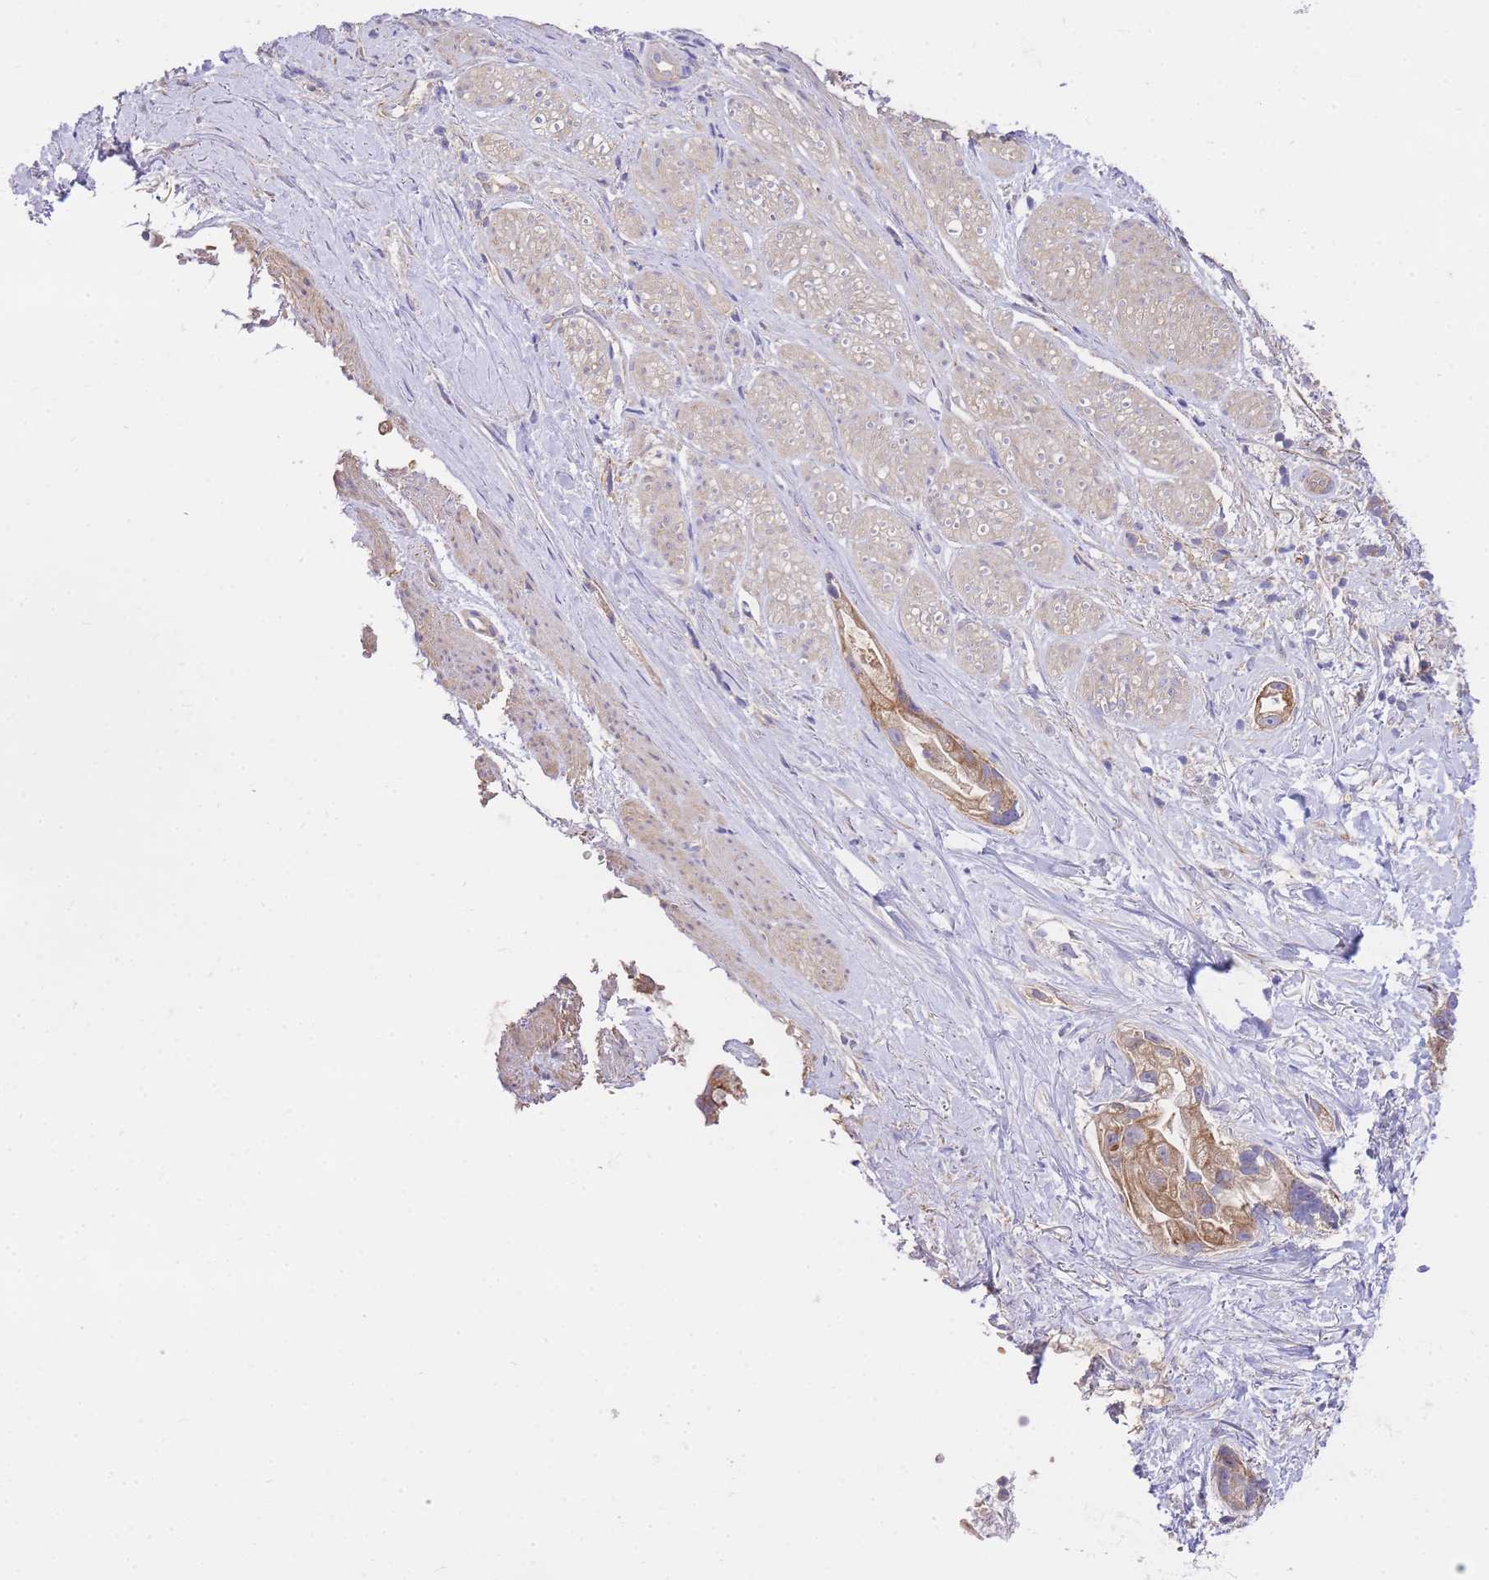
{"staining": {"intensity": "moderate", "quantity": ">75%", "location": "cytoplasmic/membranous"}, "tissue": "stomach cancer", "cell_type": "Tumor cells", "image_type": "cancer", "snomed": [{"axis": "morphology", "description": "Adenocarcinoma, NOS"}, {"axis": "topography", "description": "Stomach"}], "caption": "The image shows immunohistochemical staining of stomach cancer (adenocarcinoma). There is moderate cytoplasmic/membranous staining is present in about >75% of tumor cells.", "gene": "INSYN2B", "patient": {"sex": "male", "age": 55}}